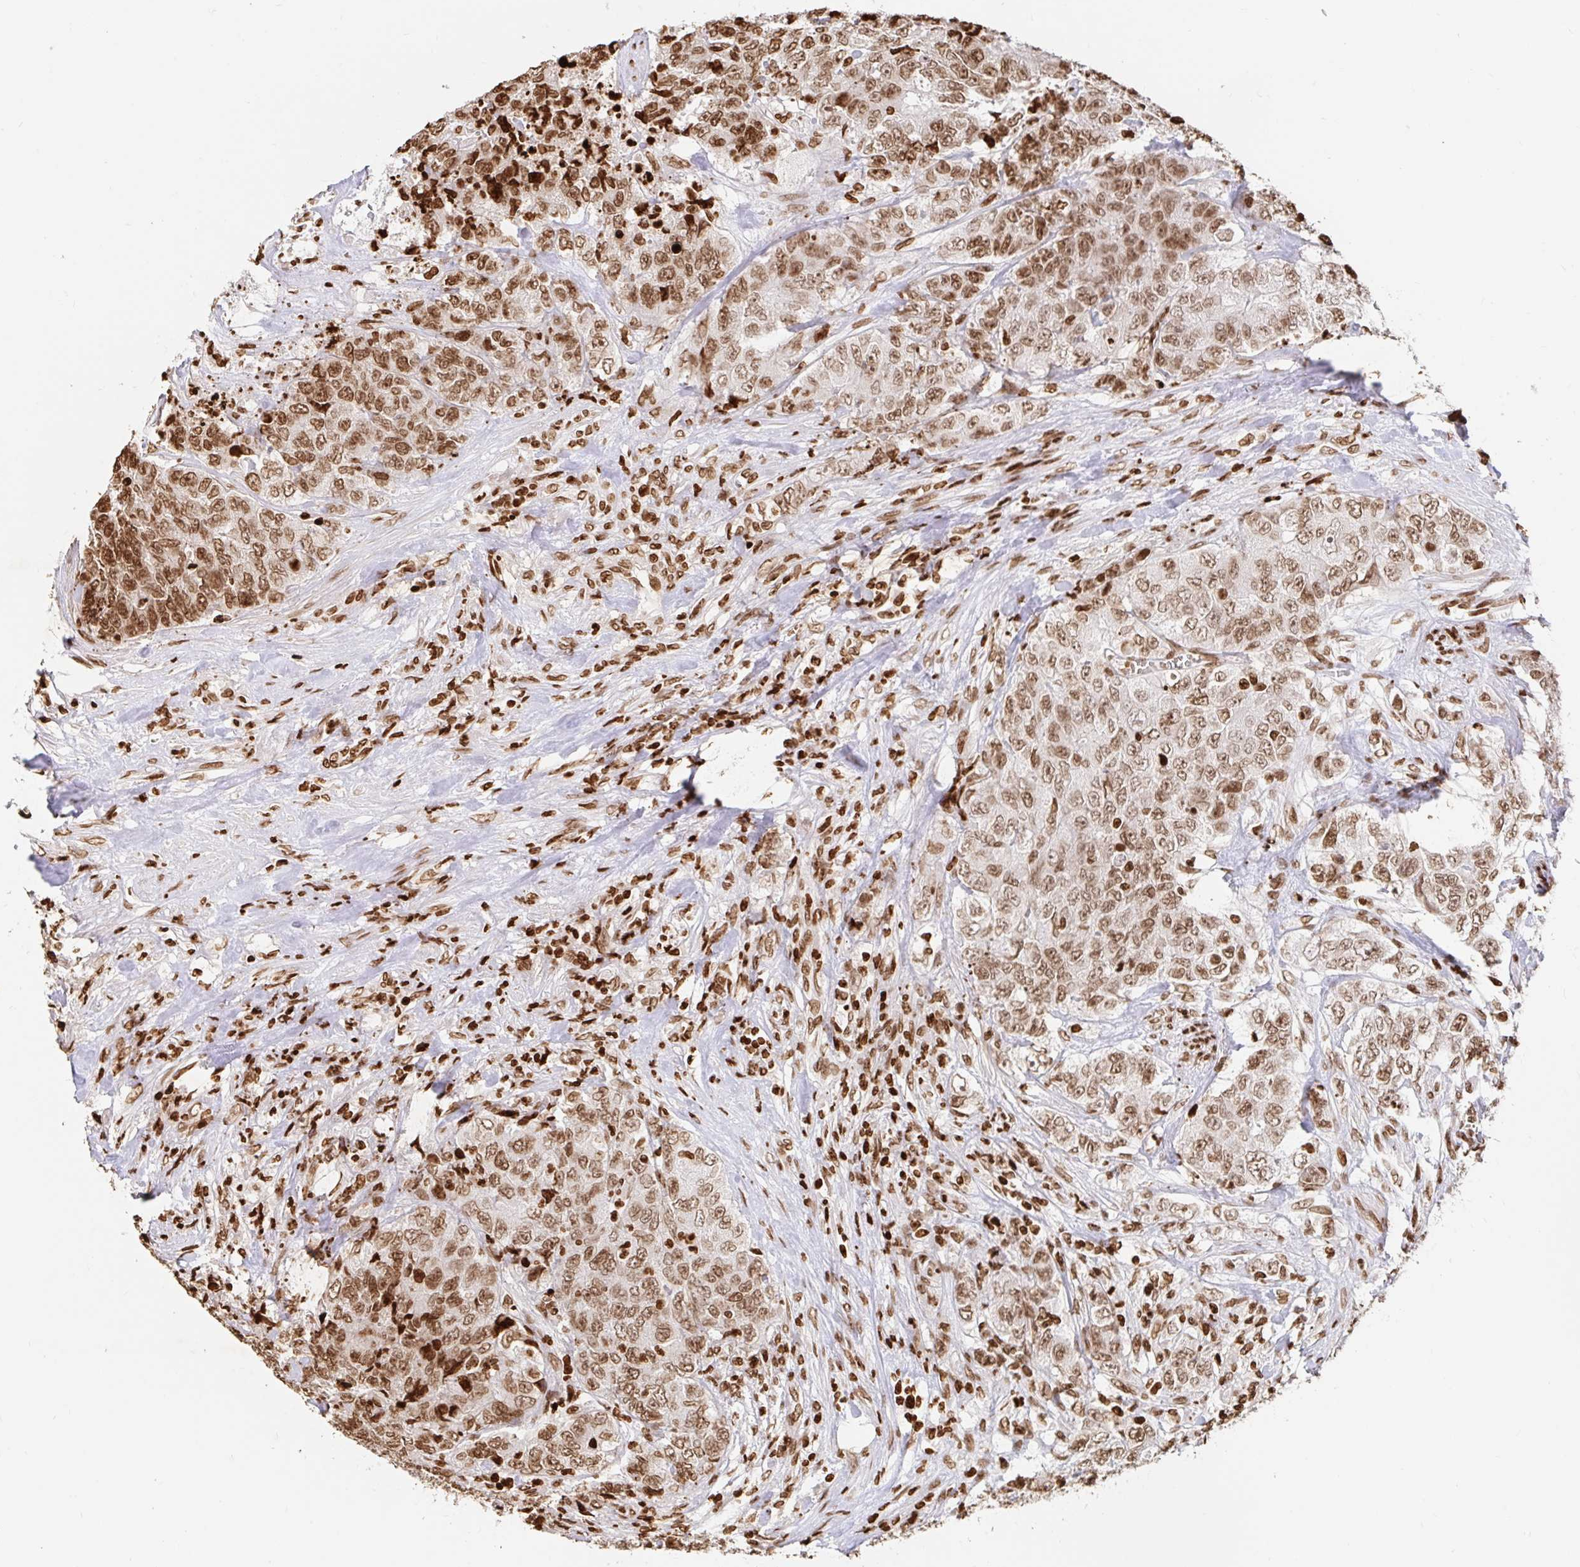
{"staining": {"intensity": "moderate", "quantity": ">75%", "location": "nuclear"}, "tissue": "urothelial cancer", "cell_type": "Tumor cells", "image_type": "cancer", "snomed": [{"axis": "morphology", "description": "Urothelial carcinoma, High grade"}, {"axis": "topography", "description": "Urinary bladder"}], "caption": "Human high-grade urothelial carcinoma stained with a protein marker displays moderate staining in tumor cells.", "gene": "H2BC5", "patient": {"sex": "female", "age": 78}}